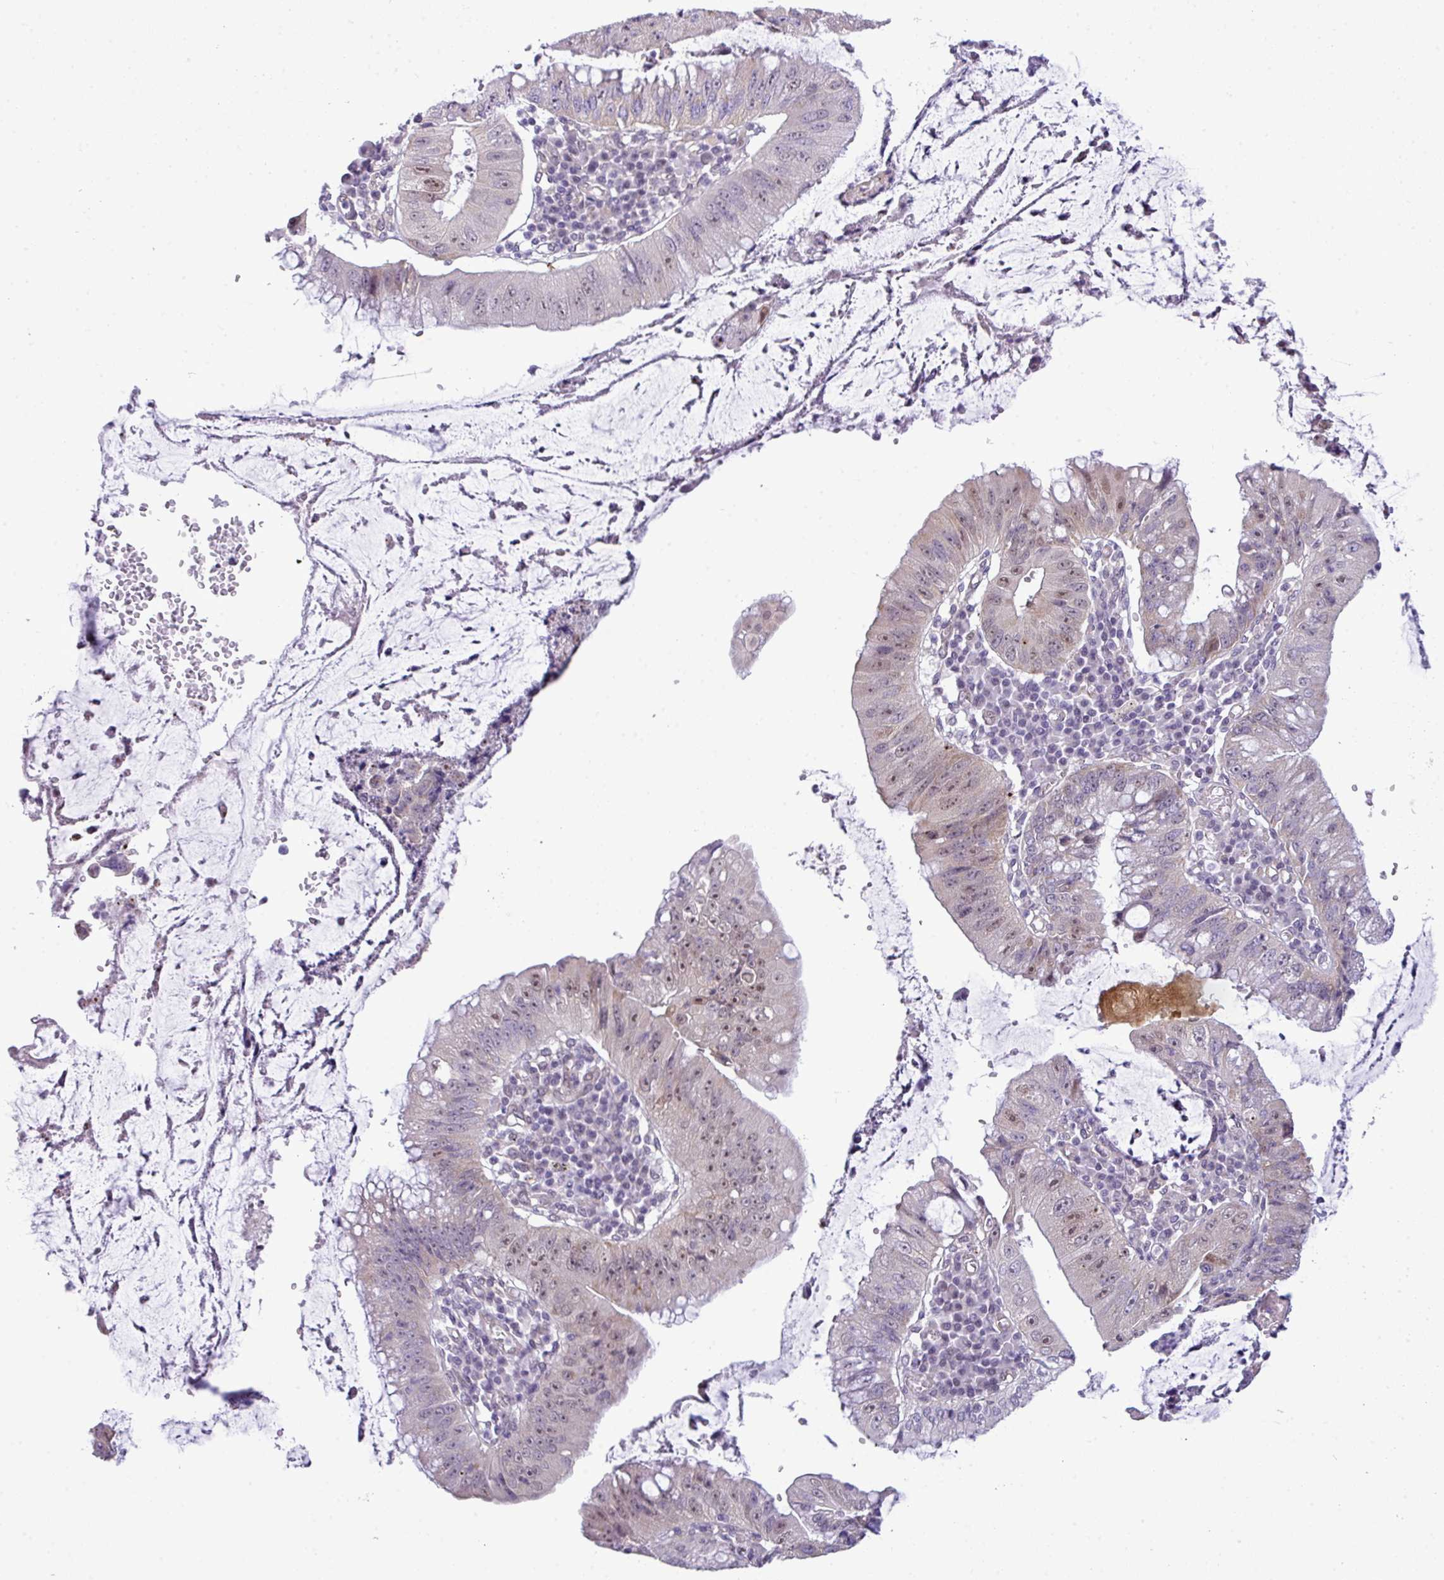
{"staining": {"intensity": "weak", "quantity": "25%-75%", "location": "cytoplasmic/membranous,nuclear"}, "tissue": "stomach cancer", "cell_type": "Tumor cells", "image_type": "cancer", "snomed": [{"axis": "morphology", "description": "Adenocarcinoma, NOS"}, {"axis": "topography", "description": "Stomach"}], "caption": "High-magnification brightfield microscopy of adenocarcinoma (stomach) stained with DAB (3,3'-diaminobenzidine) (brown) and counterstained with hematoxylin (blue). tumor cells exhibit weak cytoplasmic/membranous and nuclear staining is appreciated in about25%-75% of cells.", "gene": "MAK16", "patient": {"sex": "male", "age": 59}}